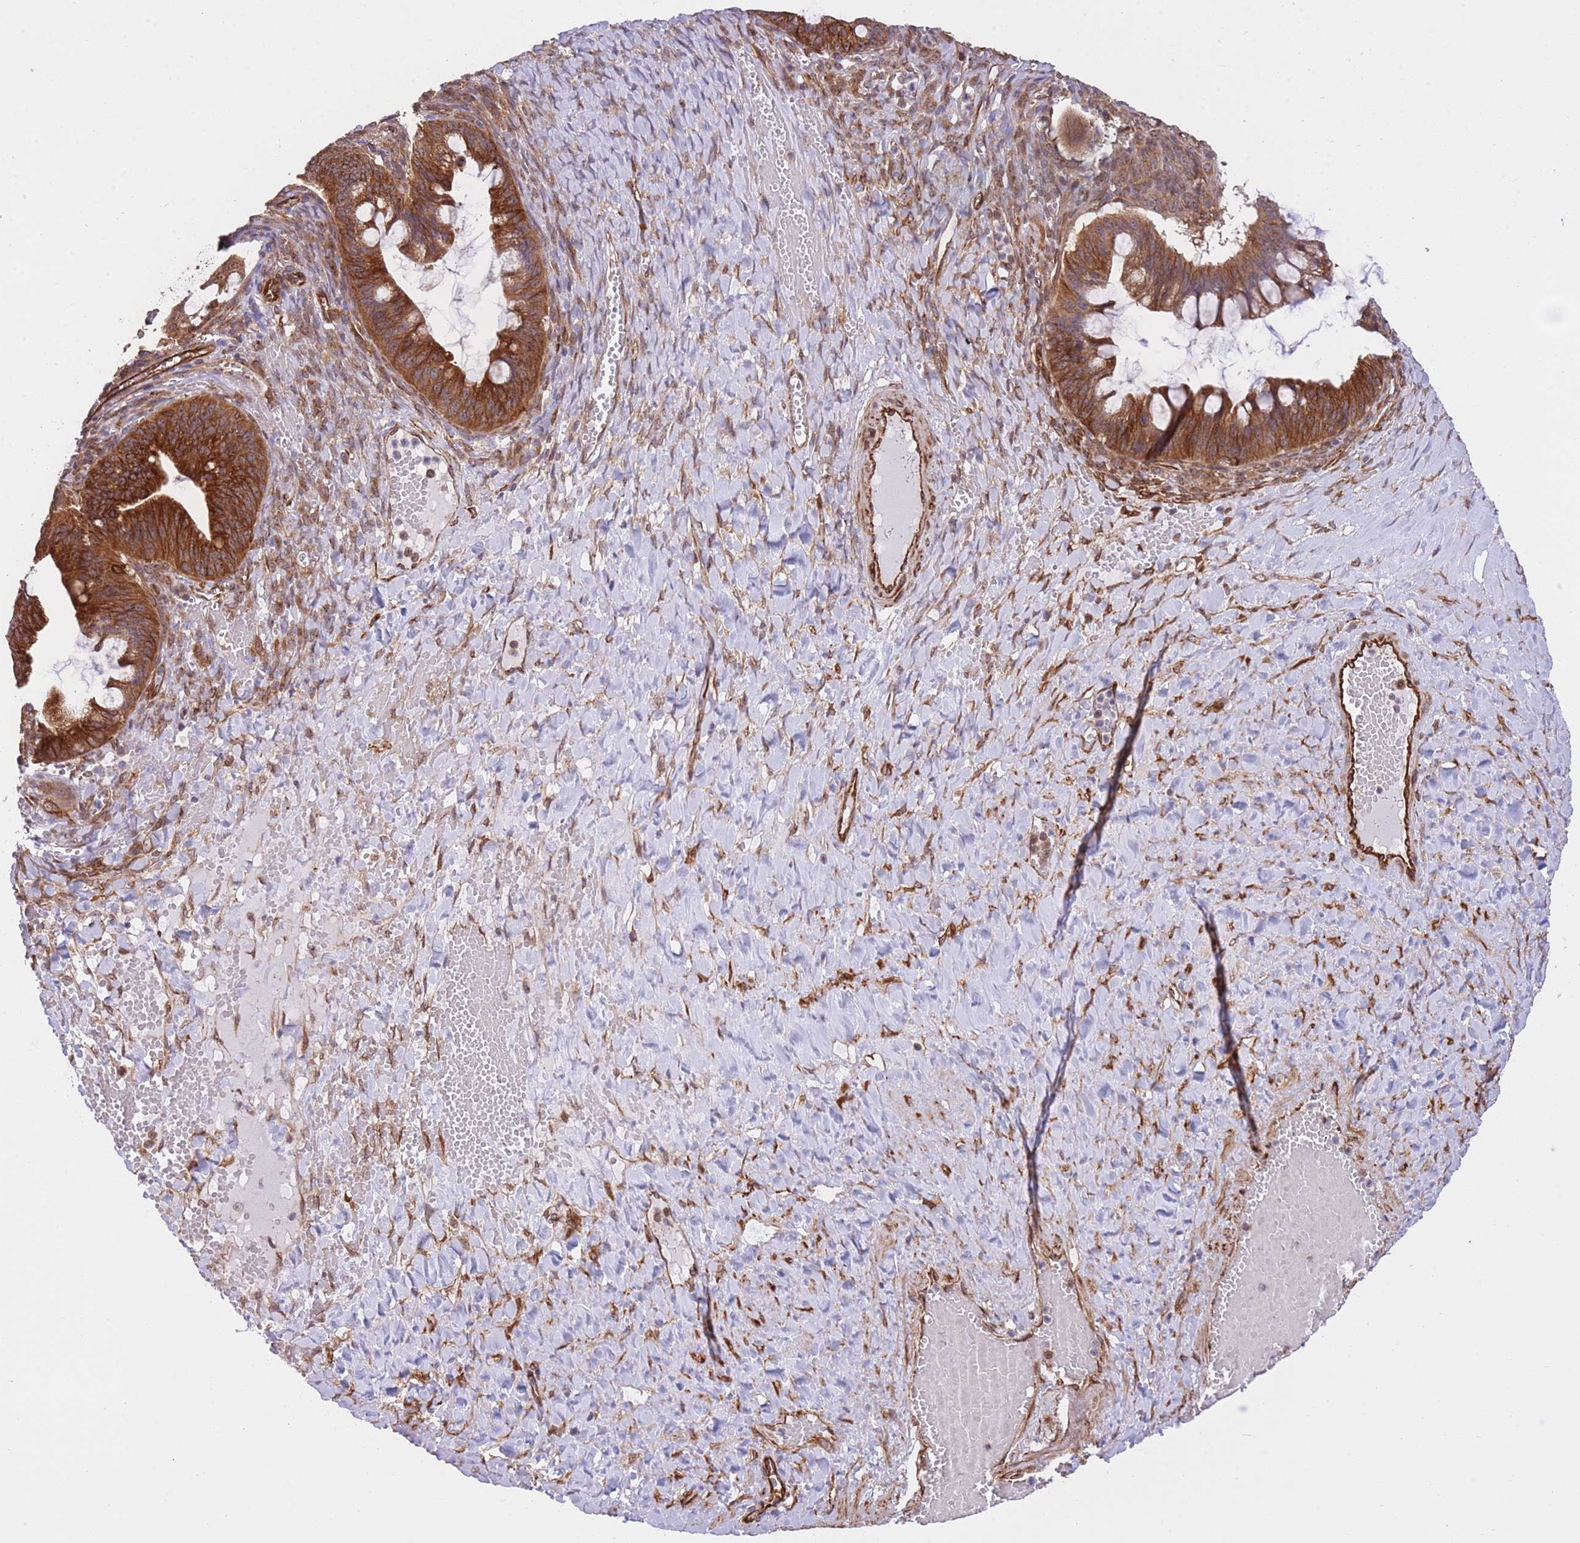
{"staining": {"intensity": "strong", "quantity": ">75%", "location": "cytoplasmic/membranous"}, "tissue": "ovarian cancer", "cell_type": "Tumor cells", "image_type": "cancer", "snomed": [{"axis": "morphology", "description": "Cystadenocarcinoma, mucinous, NOS"}, {"axis": "topography", "description": "Ovary"}], "caption": "DAB immunohistochemical staining of ovarian mucinous cystadenocarcinoma reveals strong cytoplasmic/membranous protein expression in about >75% of tumor cells.", "gene": "EXOSC8", "patient": {"sex": "female", "age": 73}}